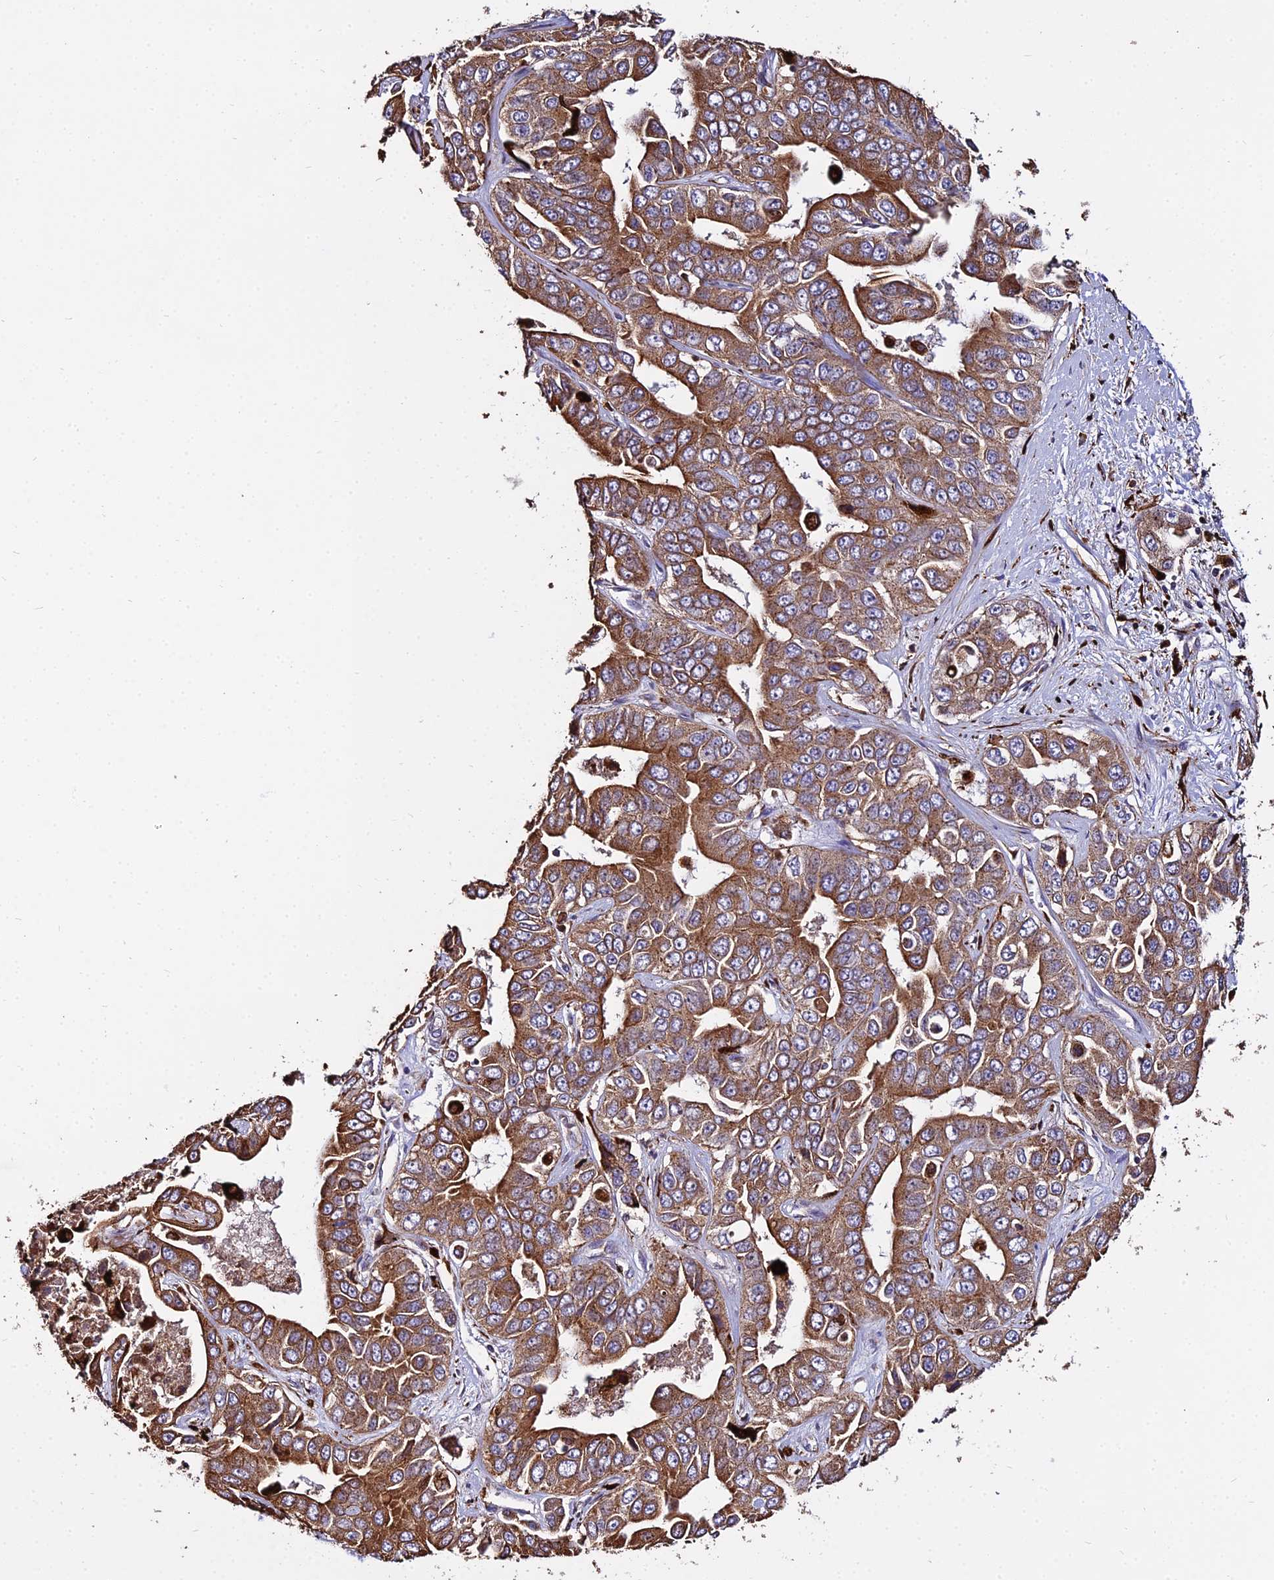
{"staining": {"intensity": "moderate", "quantity": ">75%", "location": "cytoplasmic/membranous"}, "tissue": "liver cancer", "cell_type": "Tumor cells", "image_type": "cancer", "snomed": [{"axis": "morphology", "description": "Cholangiocarcinoma"}, {"axis": "topography", "description": "Liver"}], "caption": "Brown immunohistochemical staining in human cholangiocarcinoma (liver) shows moderate cytoplasmic/membranous staining in about >75% of tumor cells.", "gene": "PEX19", "patient": {"sex": "female", "age": 52}}